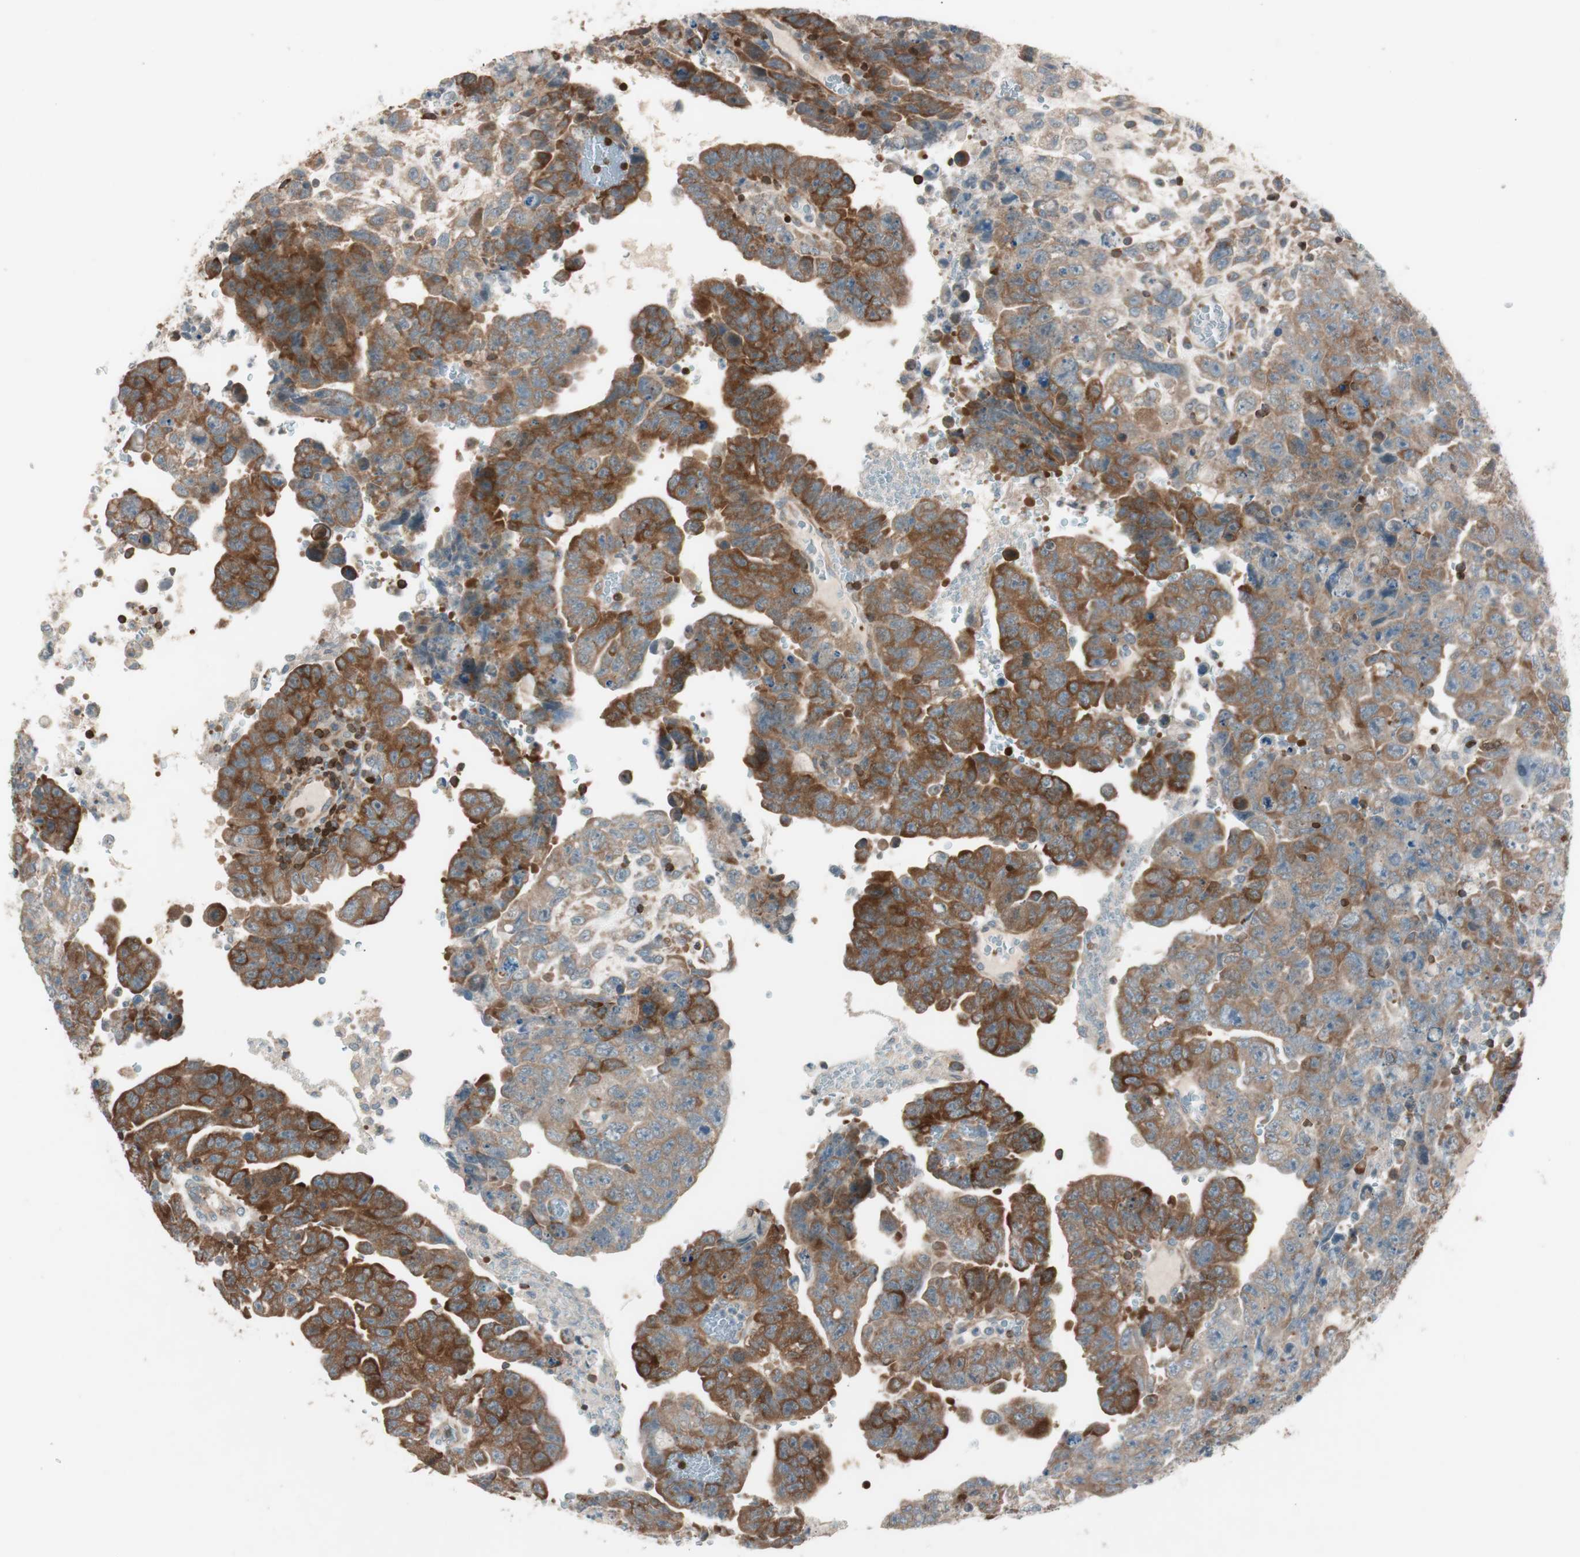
{"staining": {"intensity": "strong", "quantity": ">75%", "location": "cytoplasmic/membranous"}, "tissue": "testis cancer", "cell_type": "Tumor cells", "image_type": "cancer", "snomed": [{"axis": "morphology", "description": "Carcinoma, Embryonal, NOS"}, {"axis": "topography", "description": "Testis"}], "caption": "Immunohistochemistry photomicrograph of human testis embryonal carcinoma stained for a protein (brown), which demonstrates high levels of strong cytoplasmic/membranous positivity in about >75% of tumor cells.", "gene": "BIN1", "patient": {"sex": "male", "age": 28}}